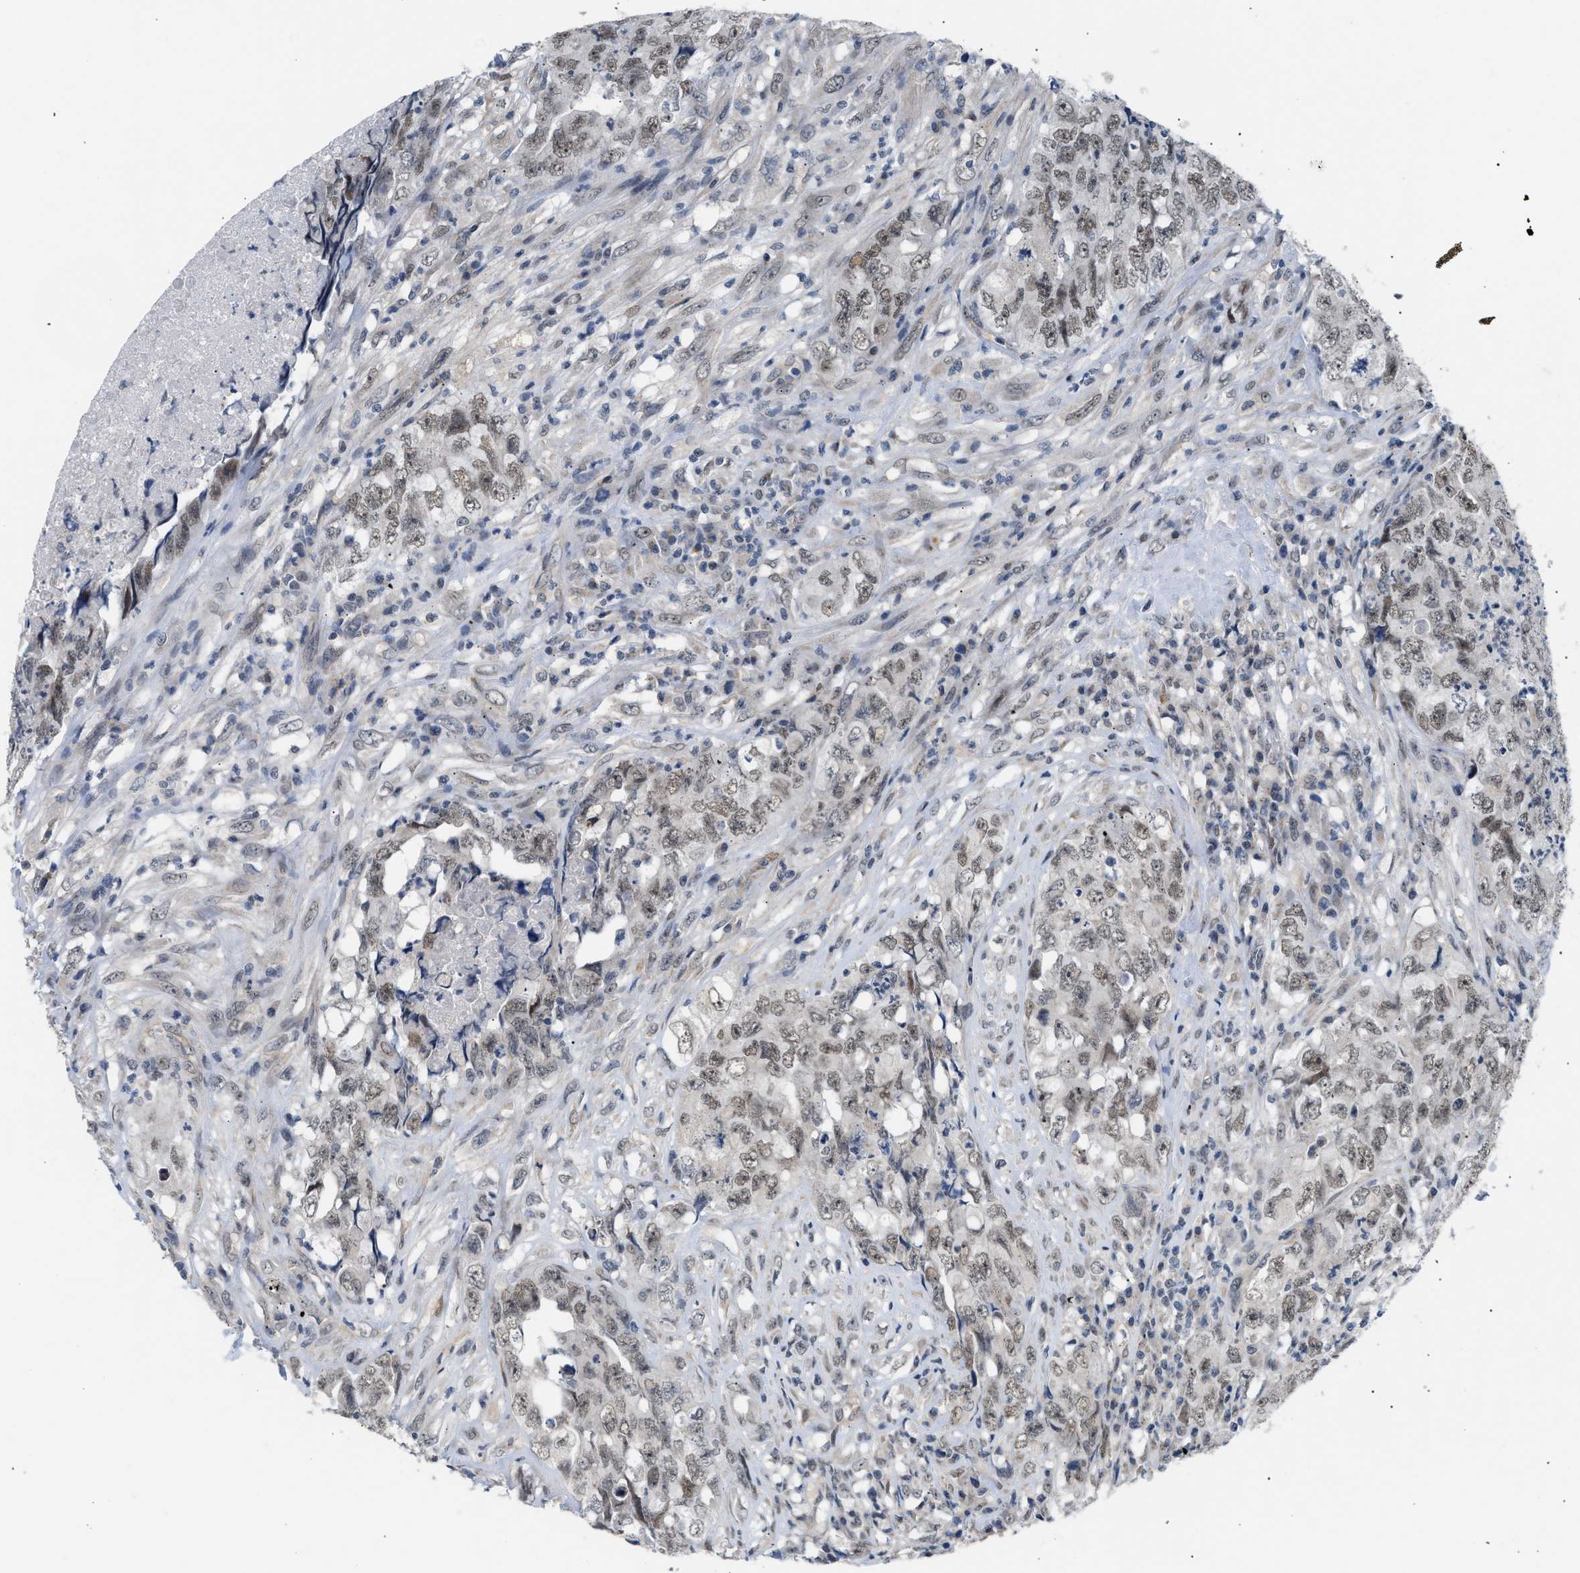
{"staining": {"intensity": "weak", "quantity": ">75%", "location": "nuclear"}, "tissue": "testis cancer", "cell_type": "Tumor cells", "image_type": "cancer", "snomed": [{"axis": "morphology", "description": "Carcinoma, Embryonal, NOS"}, {"axis": "topography", "description": "Testis"}], "caption": "About >75% of tumor cells in human testis cancer (embryonal carcinoma) exhibit weak nuclear protein expression as visualized by brown immunohistochemical staining.", "gene": "TXNRD3", "patient": {"sex": "male", "age": 32}}